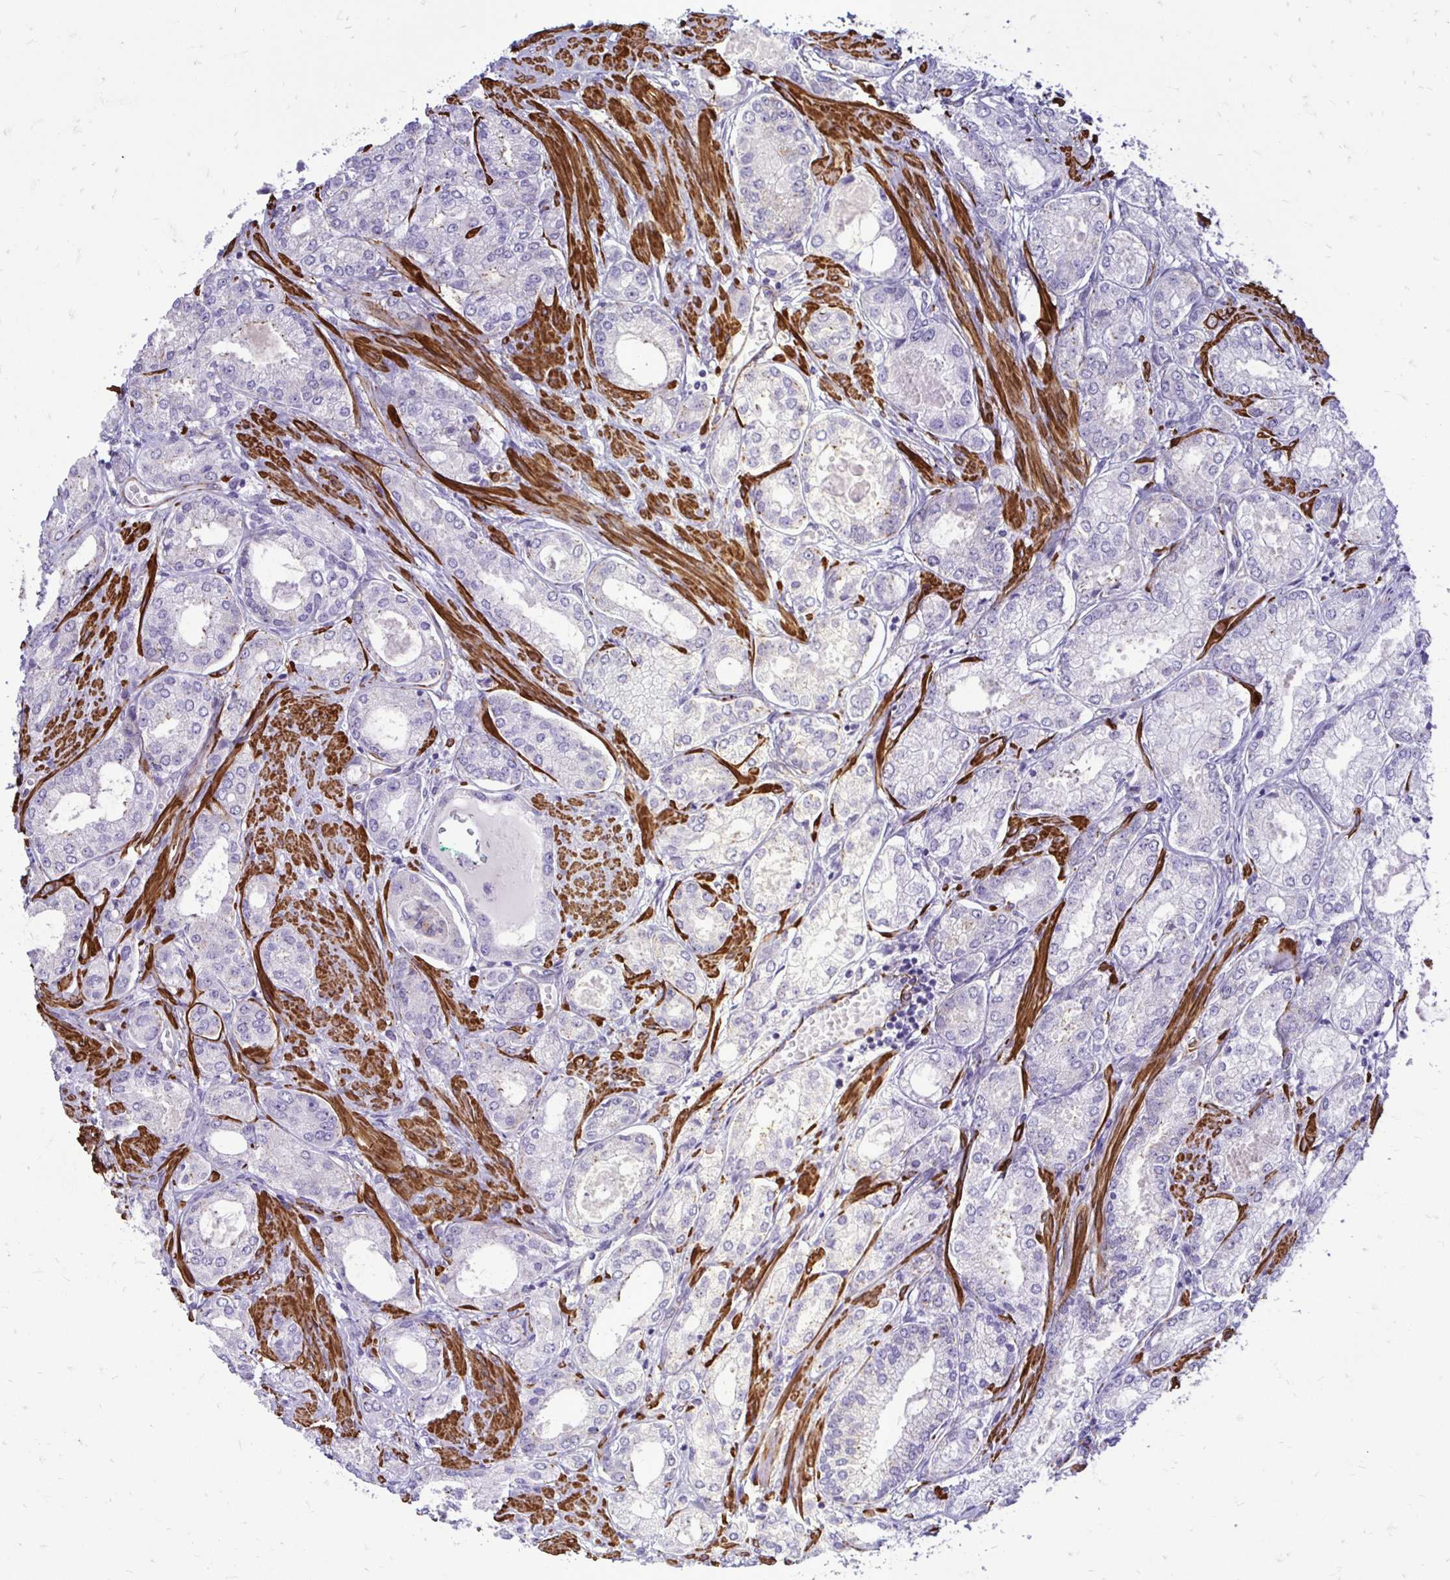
{"staining": {"intensity": "negative", "quantity": "none", "location": "none"}, "tissue": "prostate cancer", "cell_type": "Tumor cells", "image_type": "cancer", "snomed": [{"axis": "morphology", "description": "Adenocarcinoma, High grade"}, {"axis": "topography", "description": "Prostate"}], "caption": "A micrograph of human prostate adenocarcinoma (high-grade) is negative for staining in tumor cells.", "gene": "CTPS1", "patient": {"sex": "male", "age": 68}}